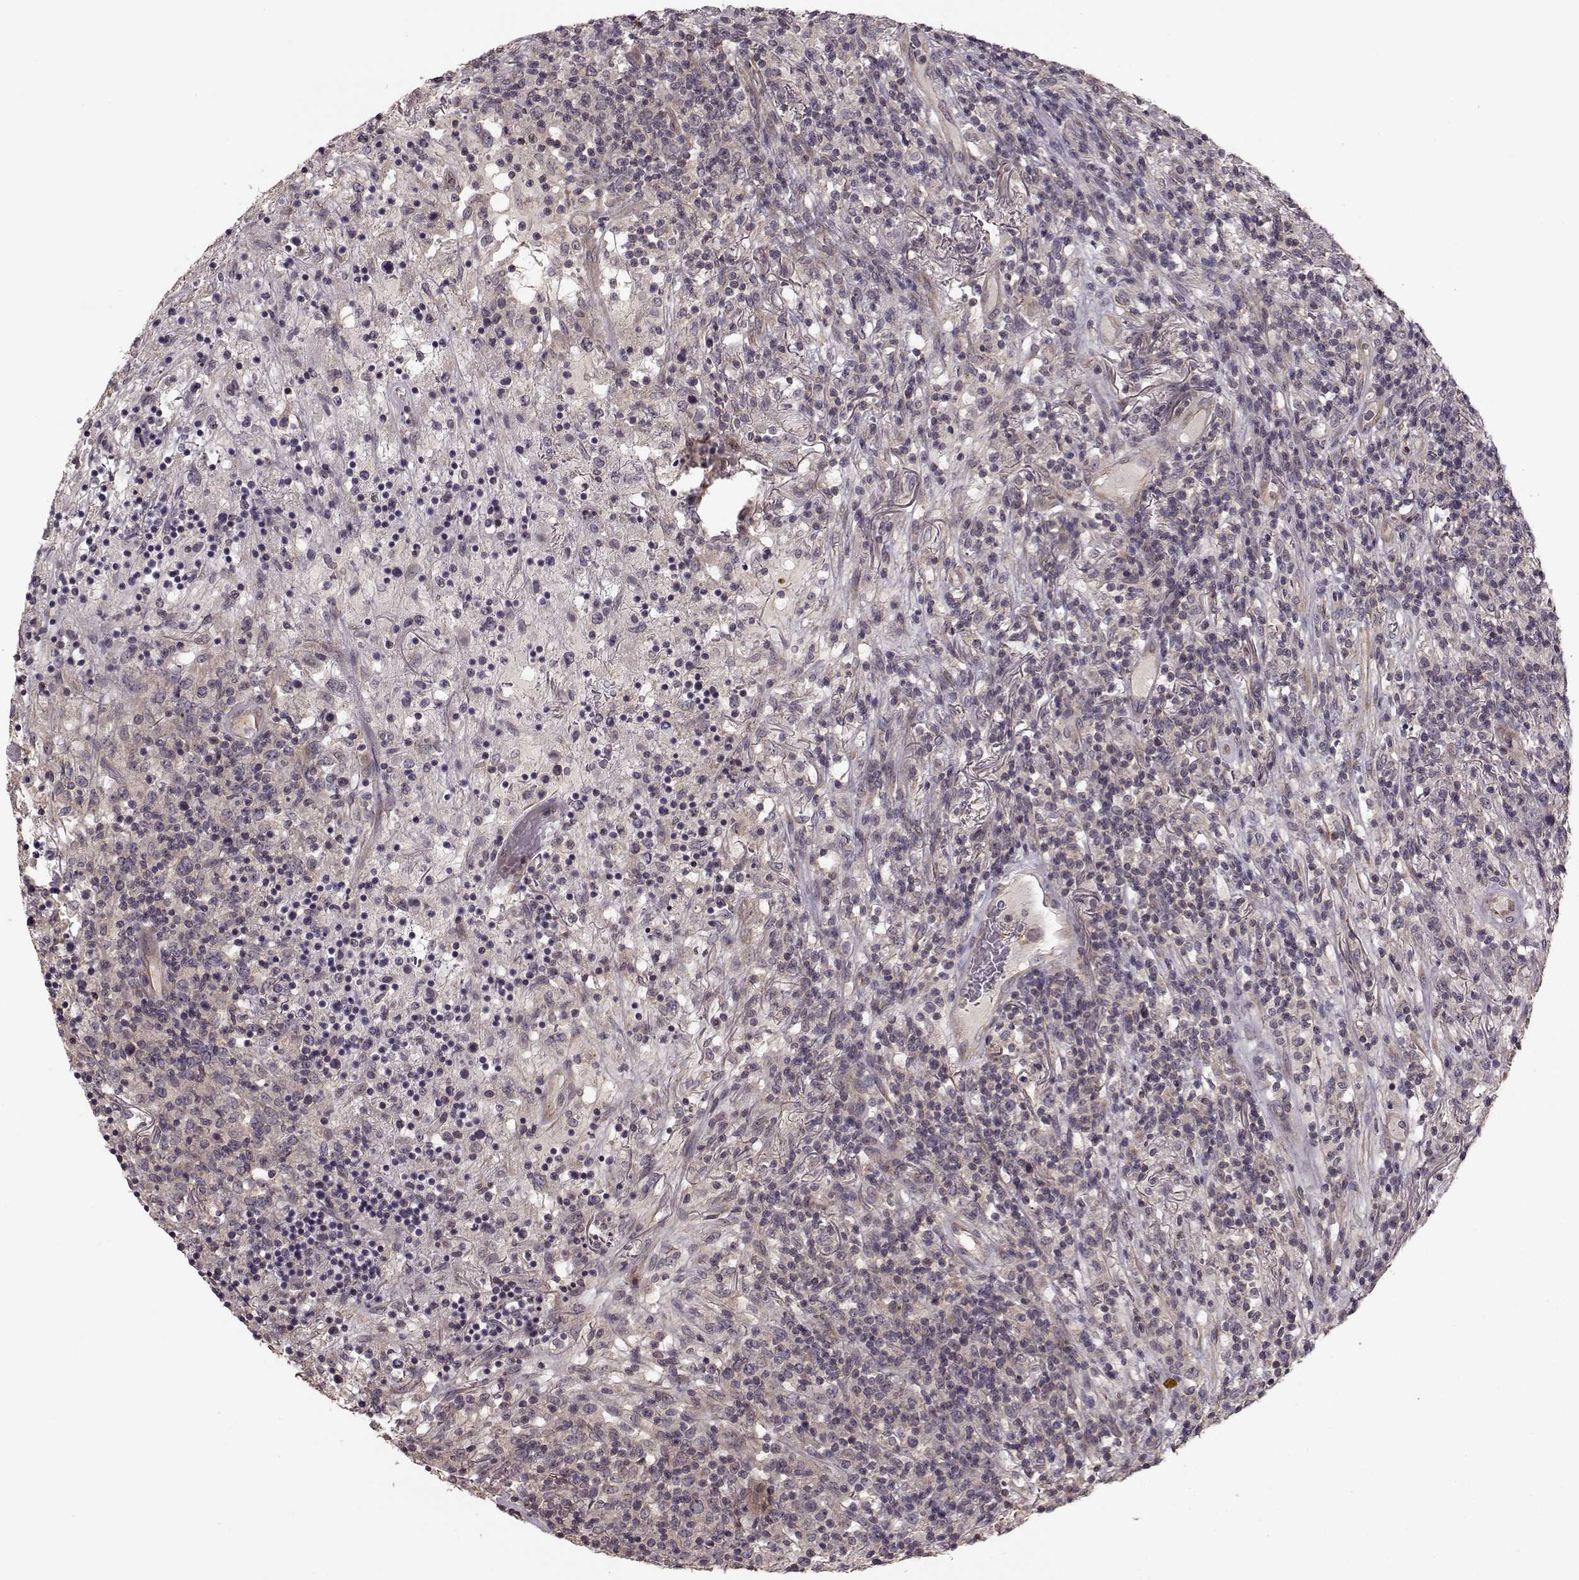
{"staining": {"intensity": "weak", "quantity": "<25%", "location": "cytoplasmic/membranous"}, "tissue": "lymphoma", "cell_type": "Tumor cells", "image_type": "cancer", "snomed": [{"axis": "morphology", "description": "Malignant lymphoma, non-Hodgkin's type, High grade"}, {"axis": "topography", "description": "Lung"}], "caption": "The immunohistochemistry histopathology image has no significant expression in tumor cells of malignant lymphoma, non-Hodgkin's type (high-grade) tissue.", "gene": "SLAIN2", "patient": {"sex": "male", "age": 79}}